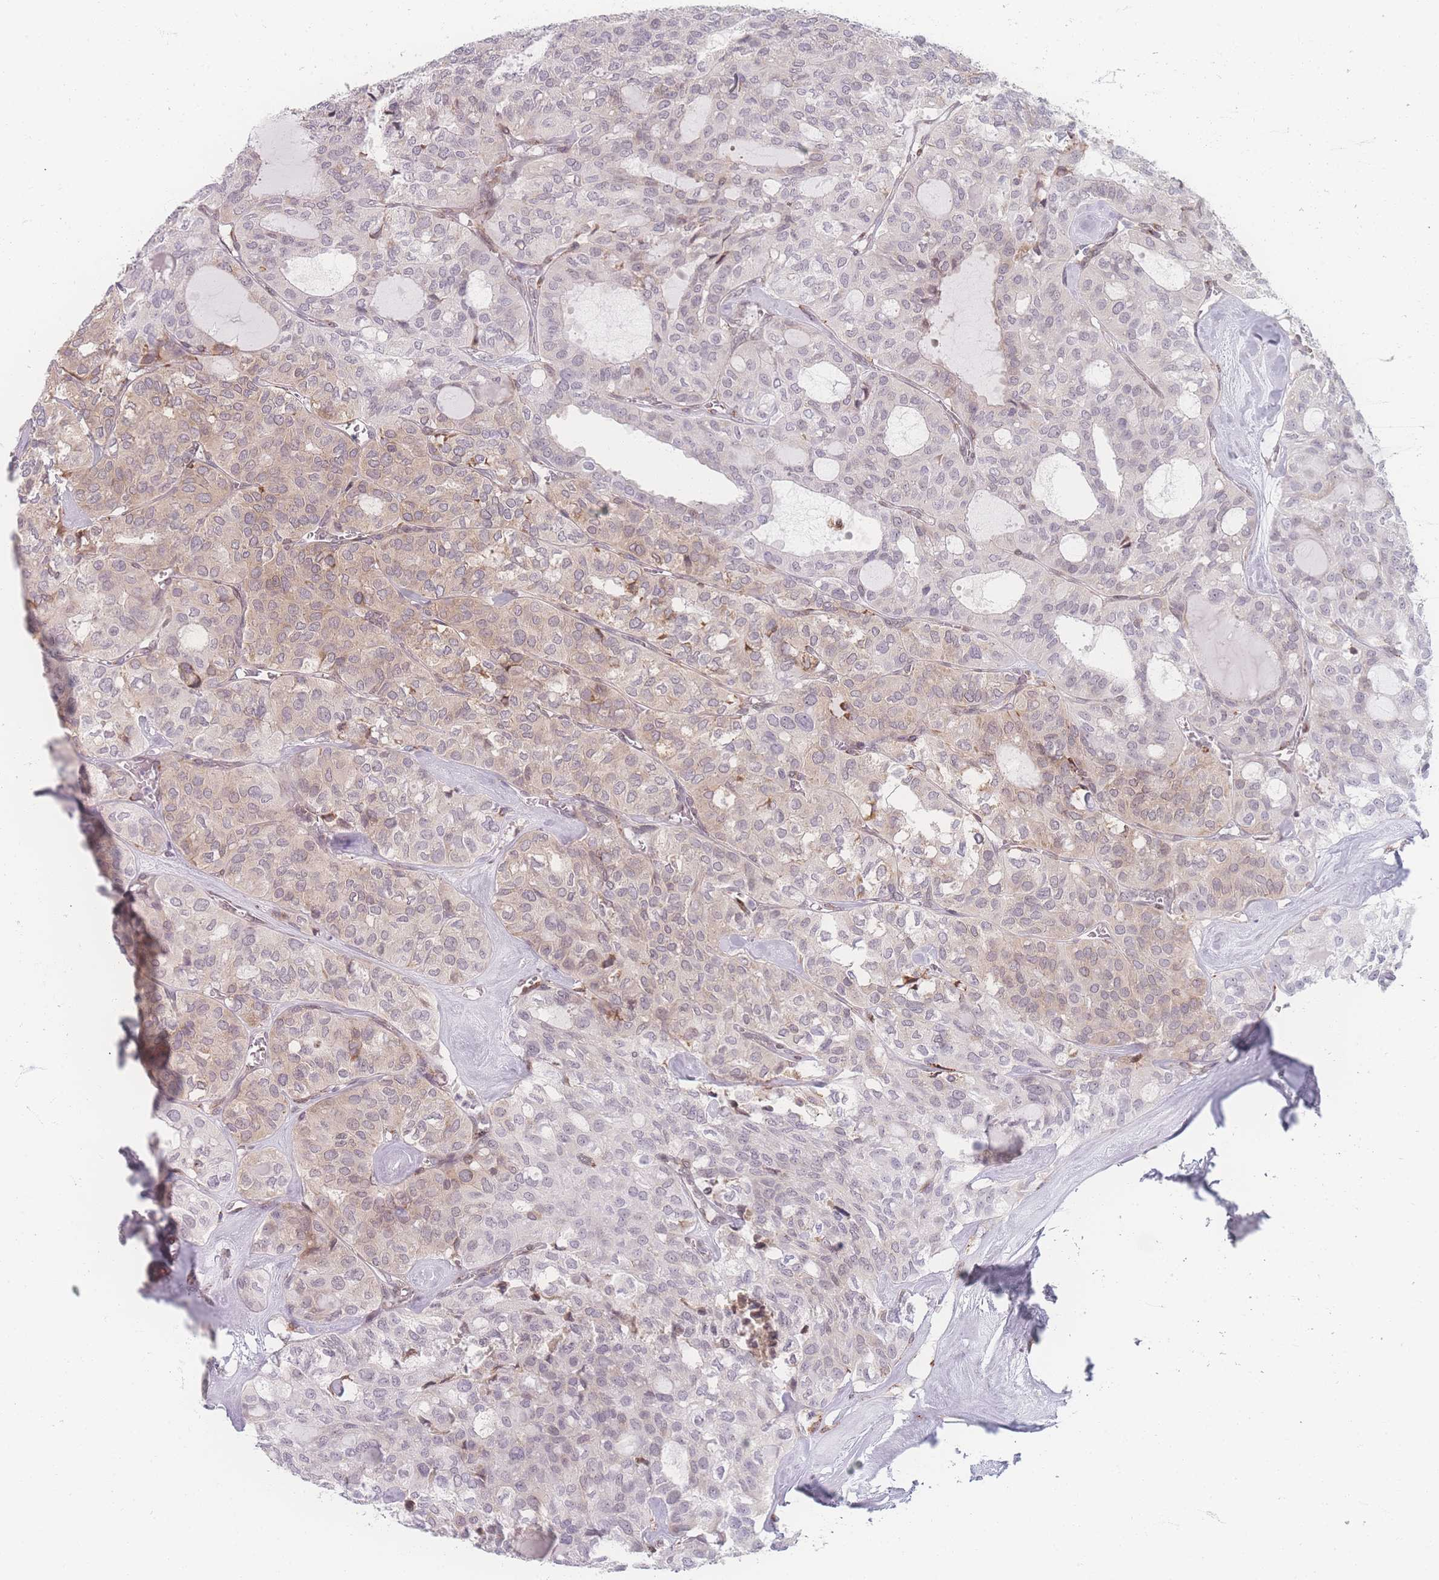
{"staining": {"intensity": "weak", "quantity": "<25%", "location": "cytoplasmic/membranous"}, "tissue": "thyroid cancer", "cell_type": "Tumor cells", "image_type": "cancer", "snomed": [{"axis": "morphology", "description": "Follicular adenoma carcinoma, NOS"}, {"axis": "topography", "description": "Thyroid gland"}], "caption": "This is an immunohistochemistry micrograph of human thyroid cancer. There is no staining in tumor cells.", "gene": "ZC3H13", "patient": {"sex": "male", "age": 75}}